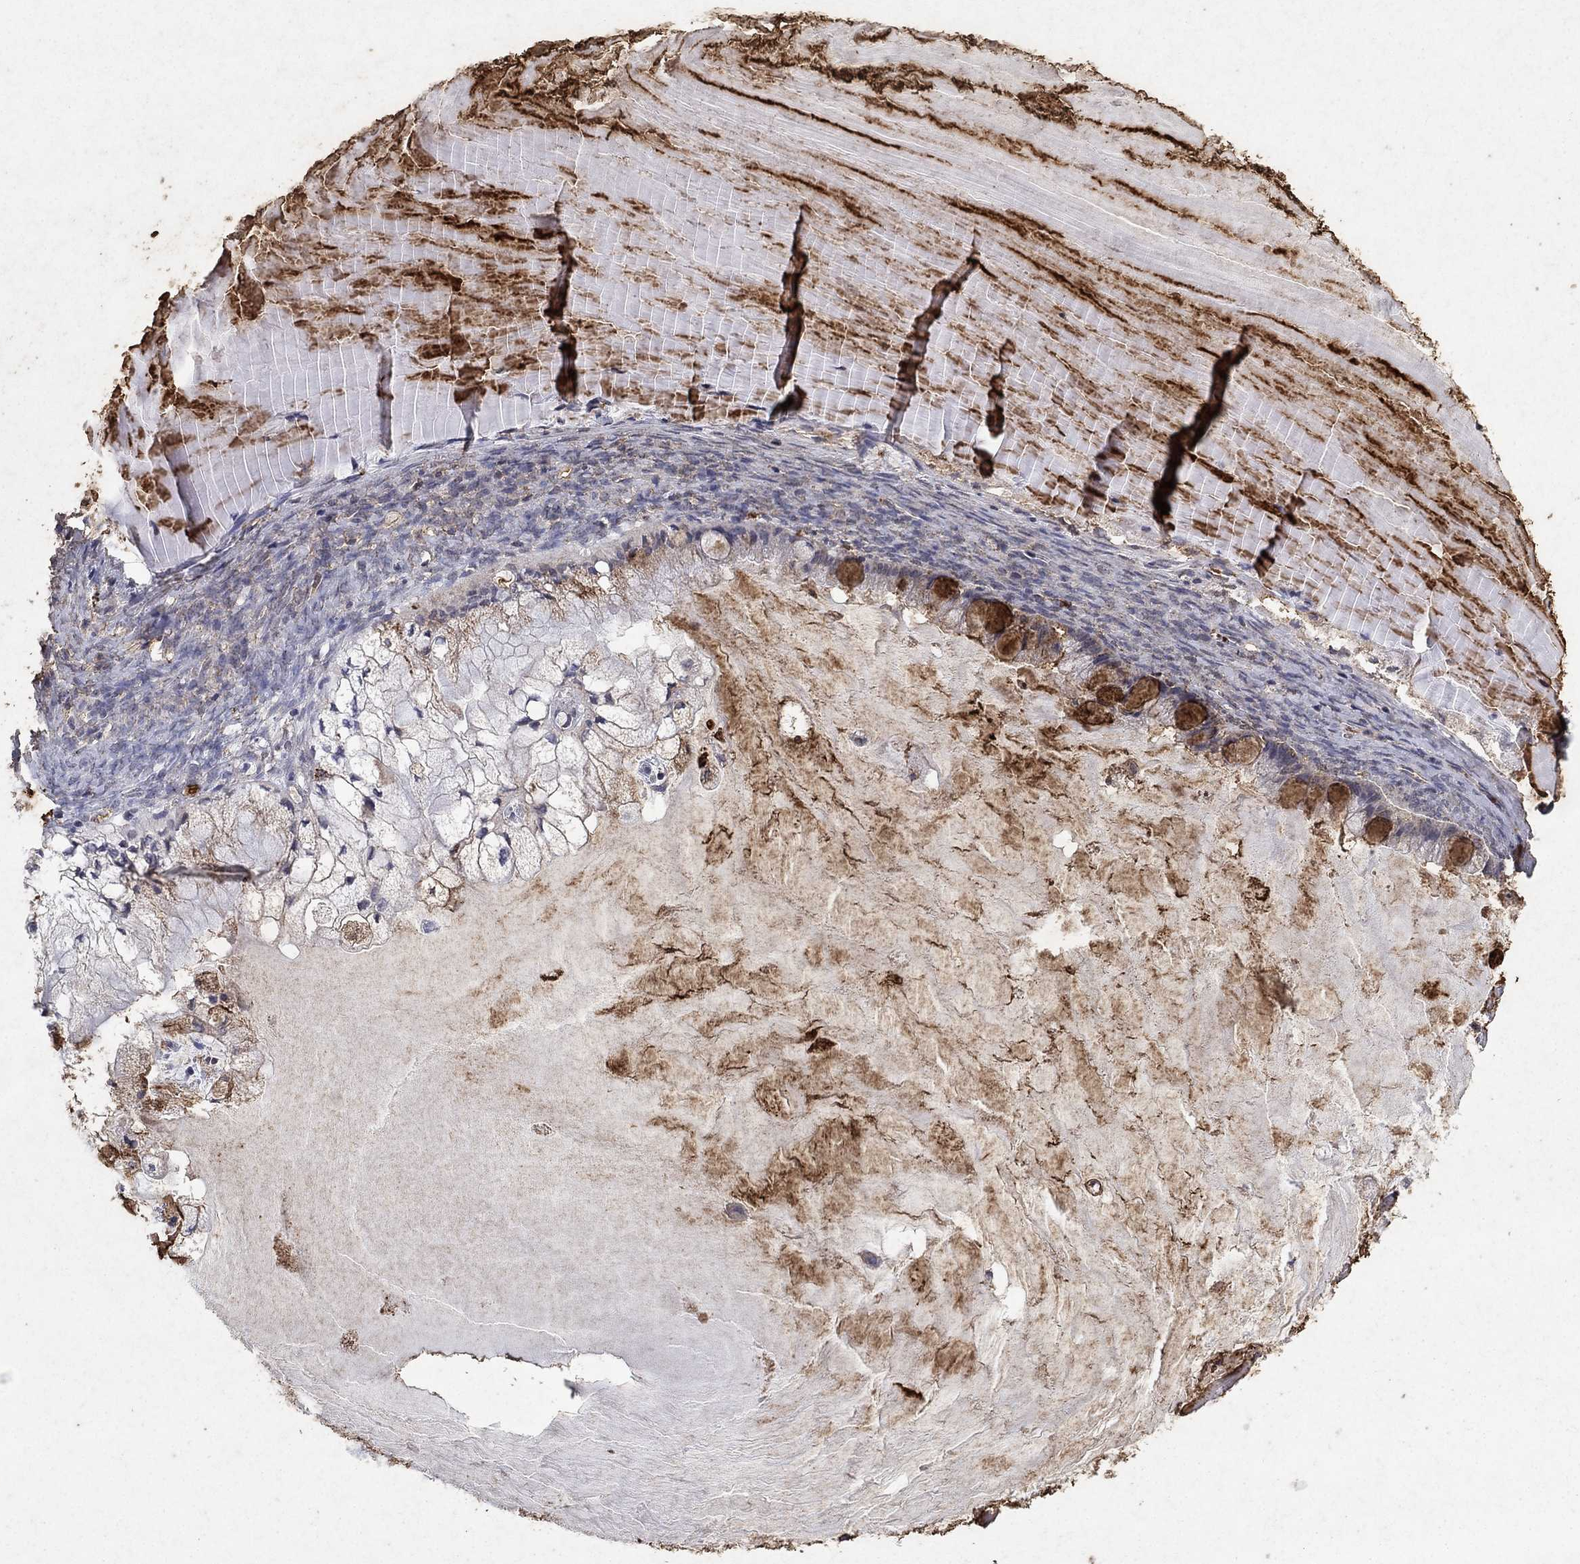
{"staining": {"intensity": "negative", "quantity": "none", "location": "none"}, "tissue": "ovarian cancer", "cell_type": "Tumor cells", "image_type": "cancer", "snomed": [{"axis": "morphology", "description": "Cystadenocarcinoma, mucinous, NOS"}, {"axis": "topography", "description": "Ovary"}], "caption": "DAB immunohistochemical staining of human ovarian cancer (mucinous cystadenocarcinoma) displays no significant positivity in tumor cells.", "gene": "CD24", "patient": {"sex": "female", "age": 57}}